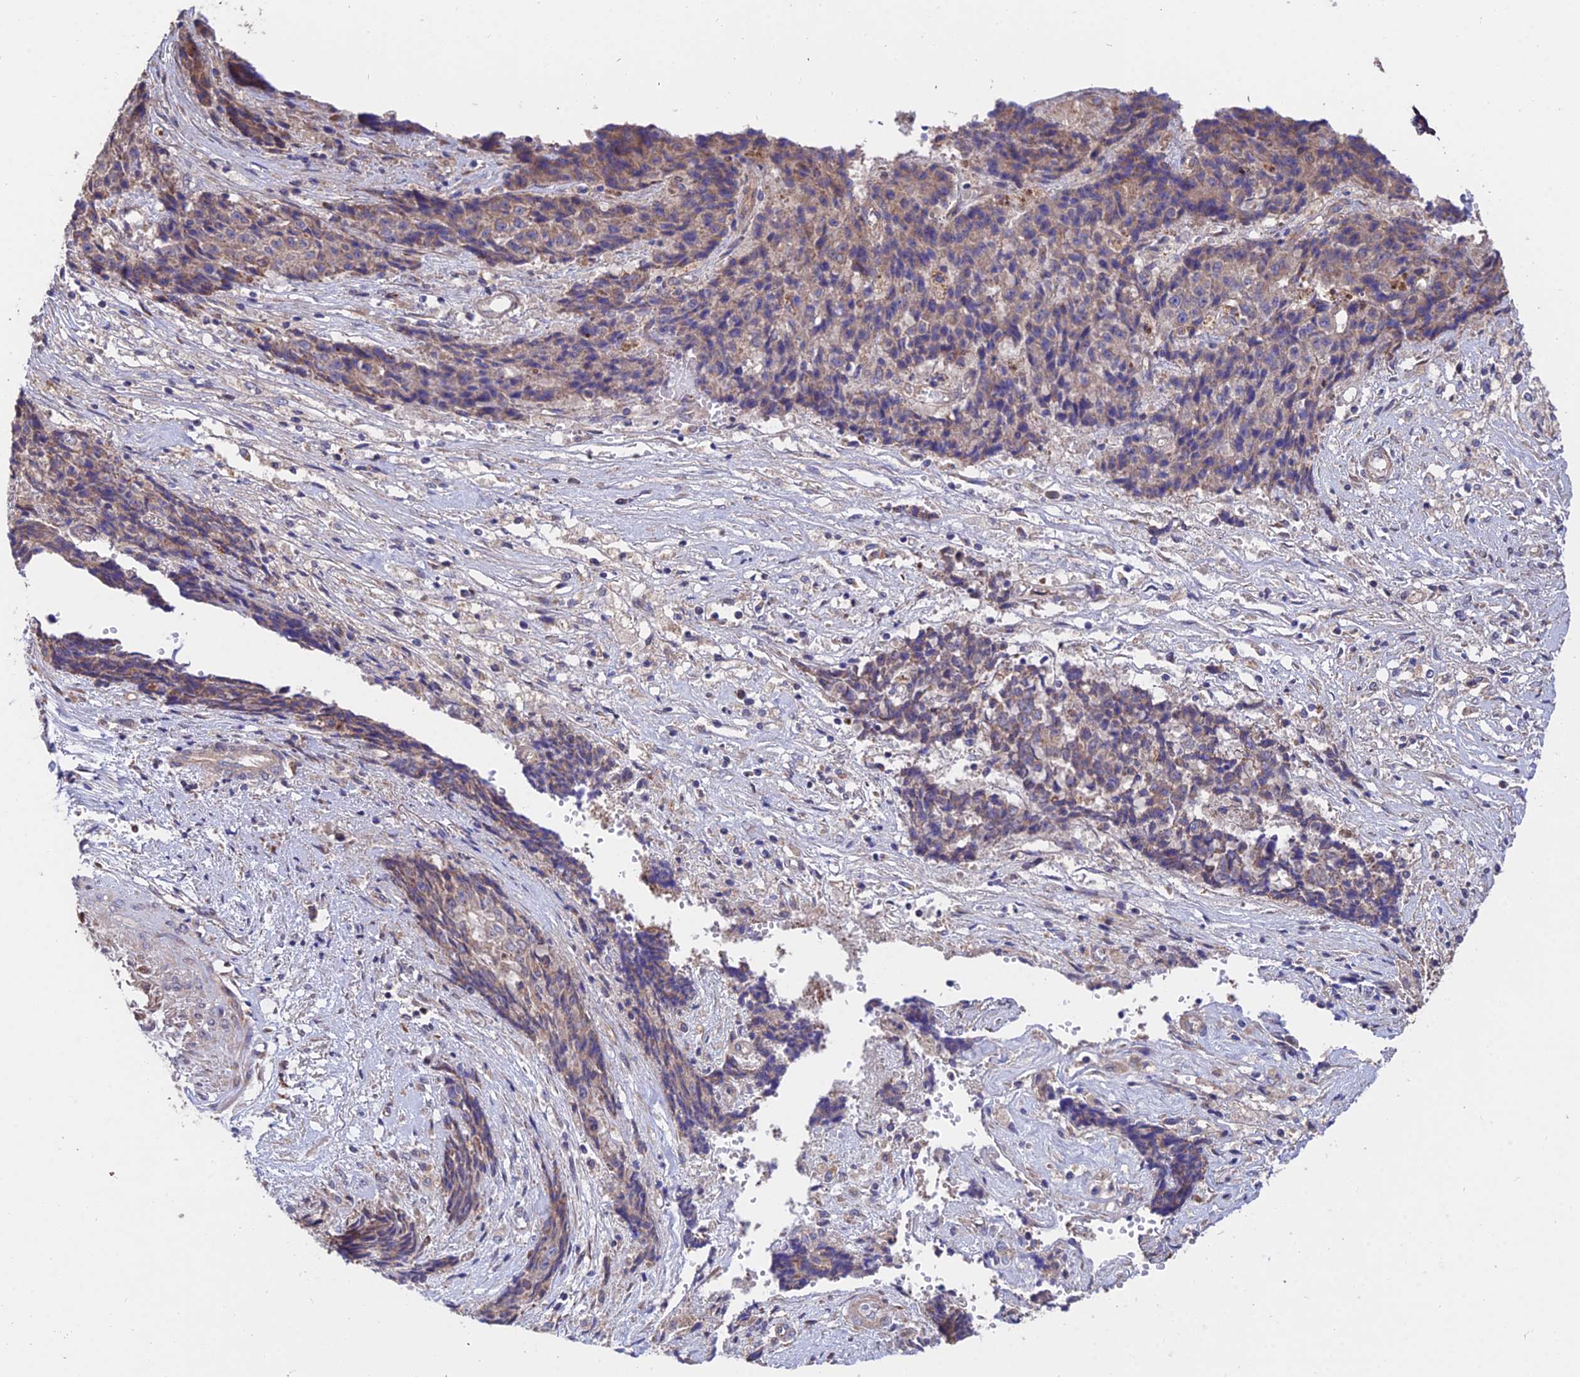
{"staining": {"intensity": "moderate", "quantity": "25%-75%", "location": "cytoplasmic/membranous"}, "tissue": "ovarian cancer", "cell_type": "Tumor cells", "image_type": "cancer", "snomed": [{"axis": "morphology", "description": "Carcinoma, endometroid"}, {"axis": "topography", "description": "Ovary"}], "caption": "Brown immunohistochemical staining in human endometroid carcinoma (ovarian) demonstrates moderate cytoplasmic/membranous expression in about 25%-75% of tumor cells. (Brightfield microscopy of DAB IHC at high magnification).", "gene": "CDC37L1", "patient": {"sex": "female", "age": 42}}